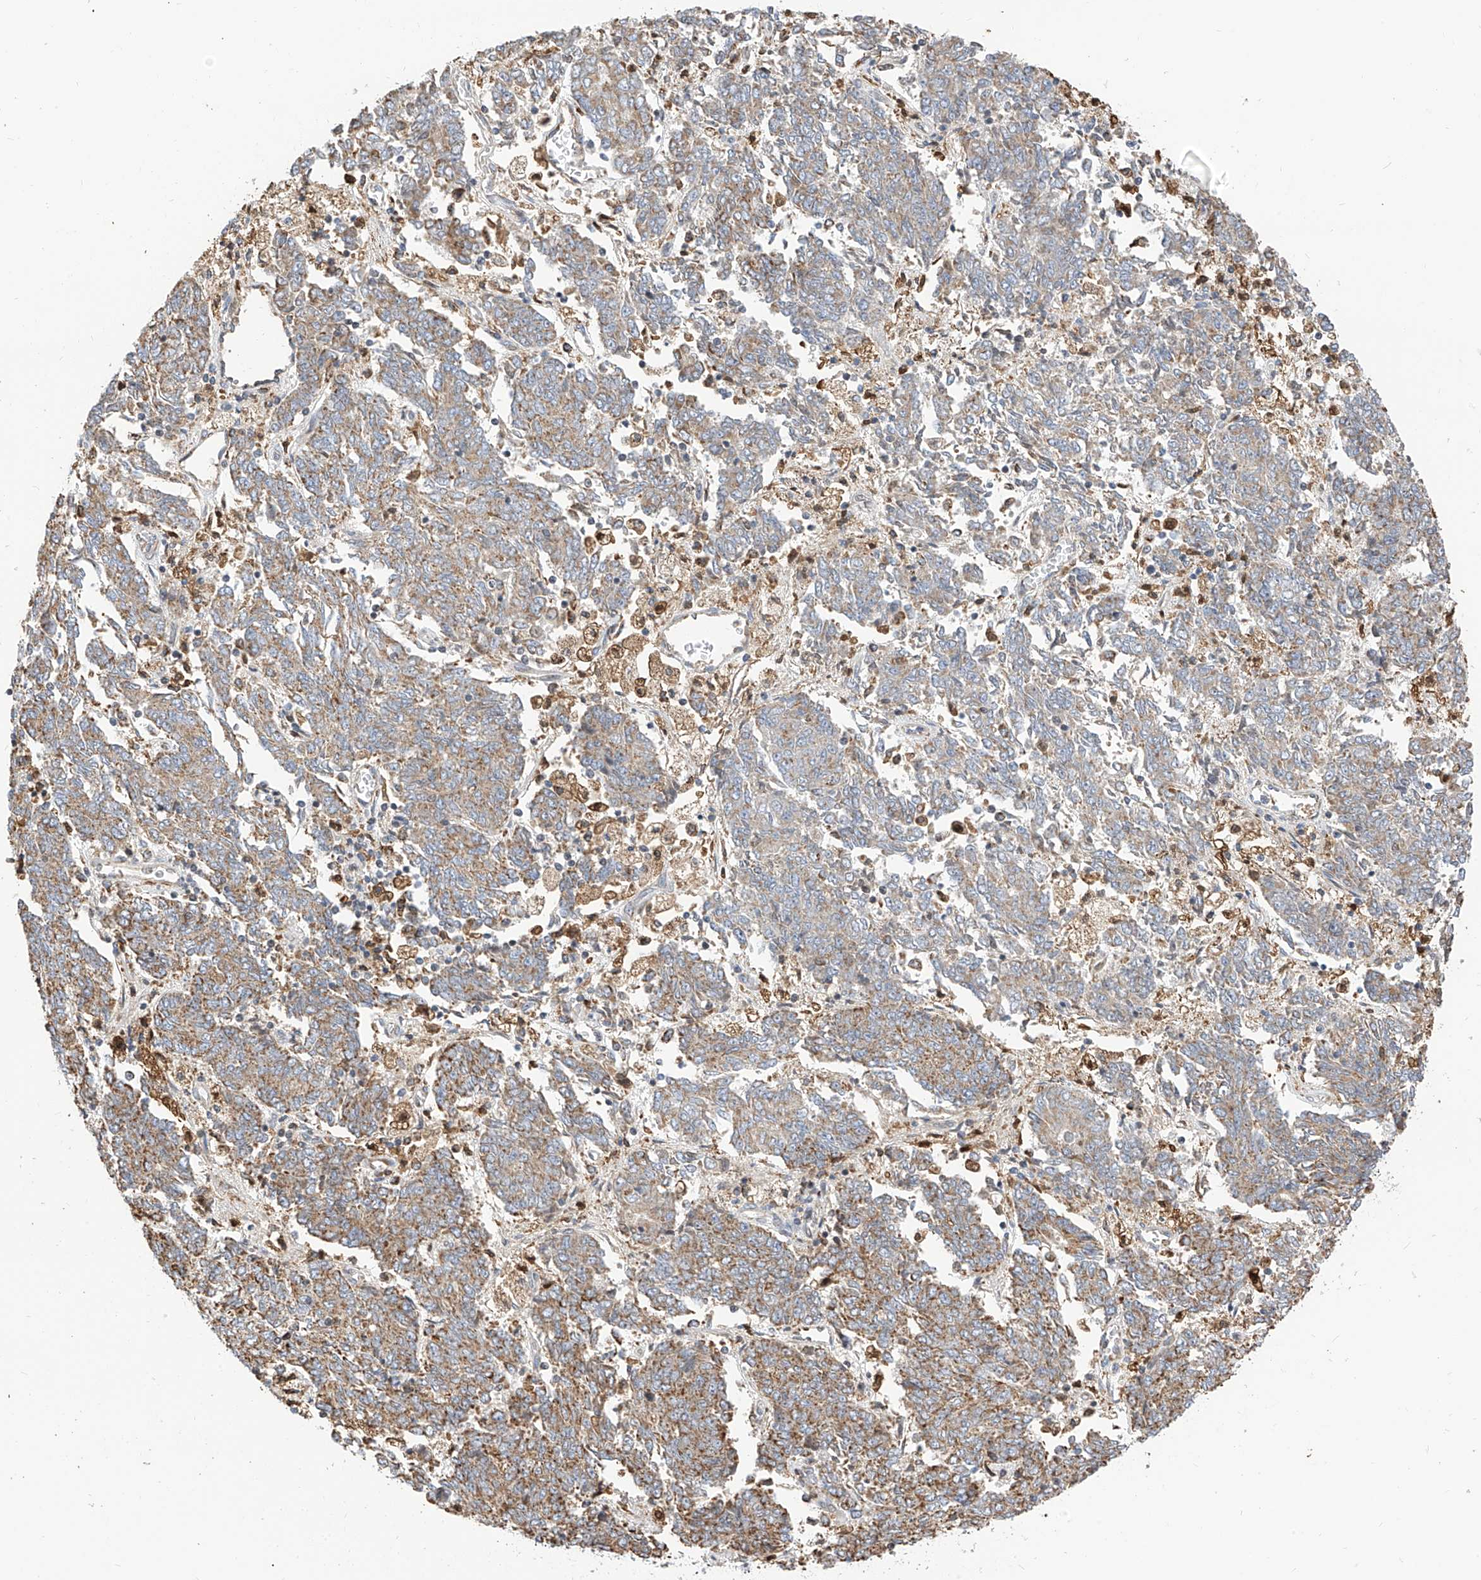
{"staining": {"intensity": "moderate", "quantity": ">75%", "location": "cytoplasmic/membranous"}, "tissue": "endometrial cancer", "cell_type": "Tumor cells", "image_type": "cancer", "snomed": [{"axis": "morphology", "description": "Adenocarcinoma, NOS"}, {"axis": "topography", "description": "Endometrium"}], "caption": "Immunohistochemical staining of endometrial cancer (adenocarcinoma) demonstrates medium levels of moderate cytoplasmic/membranous positivity in approximately >75% of tumor cells.", "gene": "TTLL8", "patient": {"sex": "female", "age": 80}}